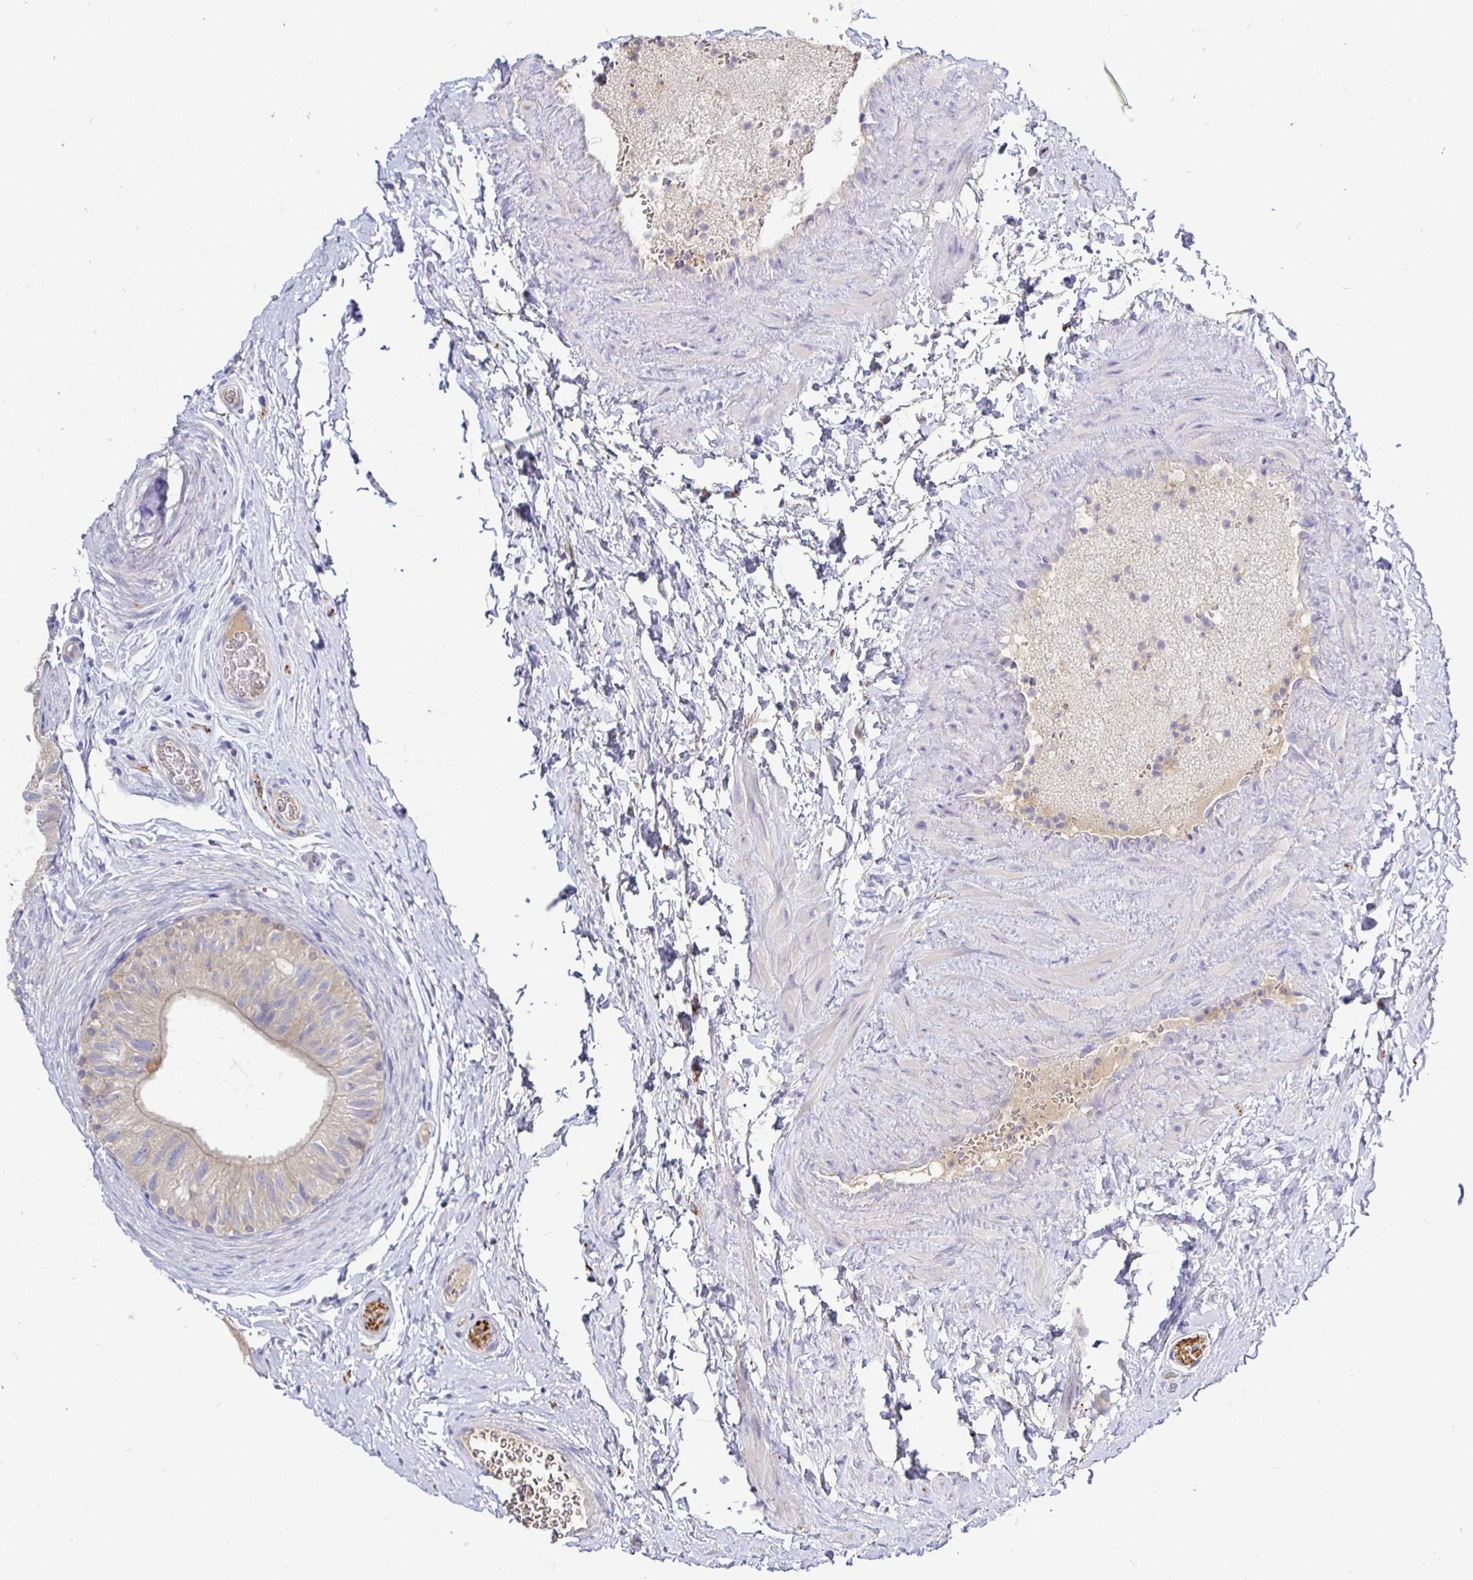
{"staining": {"intensity": "negative", "quantity": "none", "location": "none"}, "tissue": "epididymis", "cell_type": "Glandular cells", "image_type": "normal", "snomed": [{"axis": "morphology", "description": "Normal tissue, NOS"}, {"axis": "topography", "description": "Epididymis, spermatic cord, NOS"}, {"axis": "topography", "description": "Epididymis"}], "caption": "DAB immunohistochemical staining of normal human epididymis reveals no significant staining in glandular cells.", "gene": "KIF21A", "patient": {"sex": "male", "age": 31}}